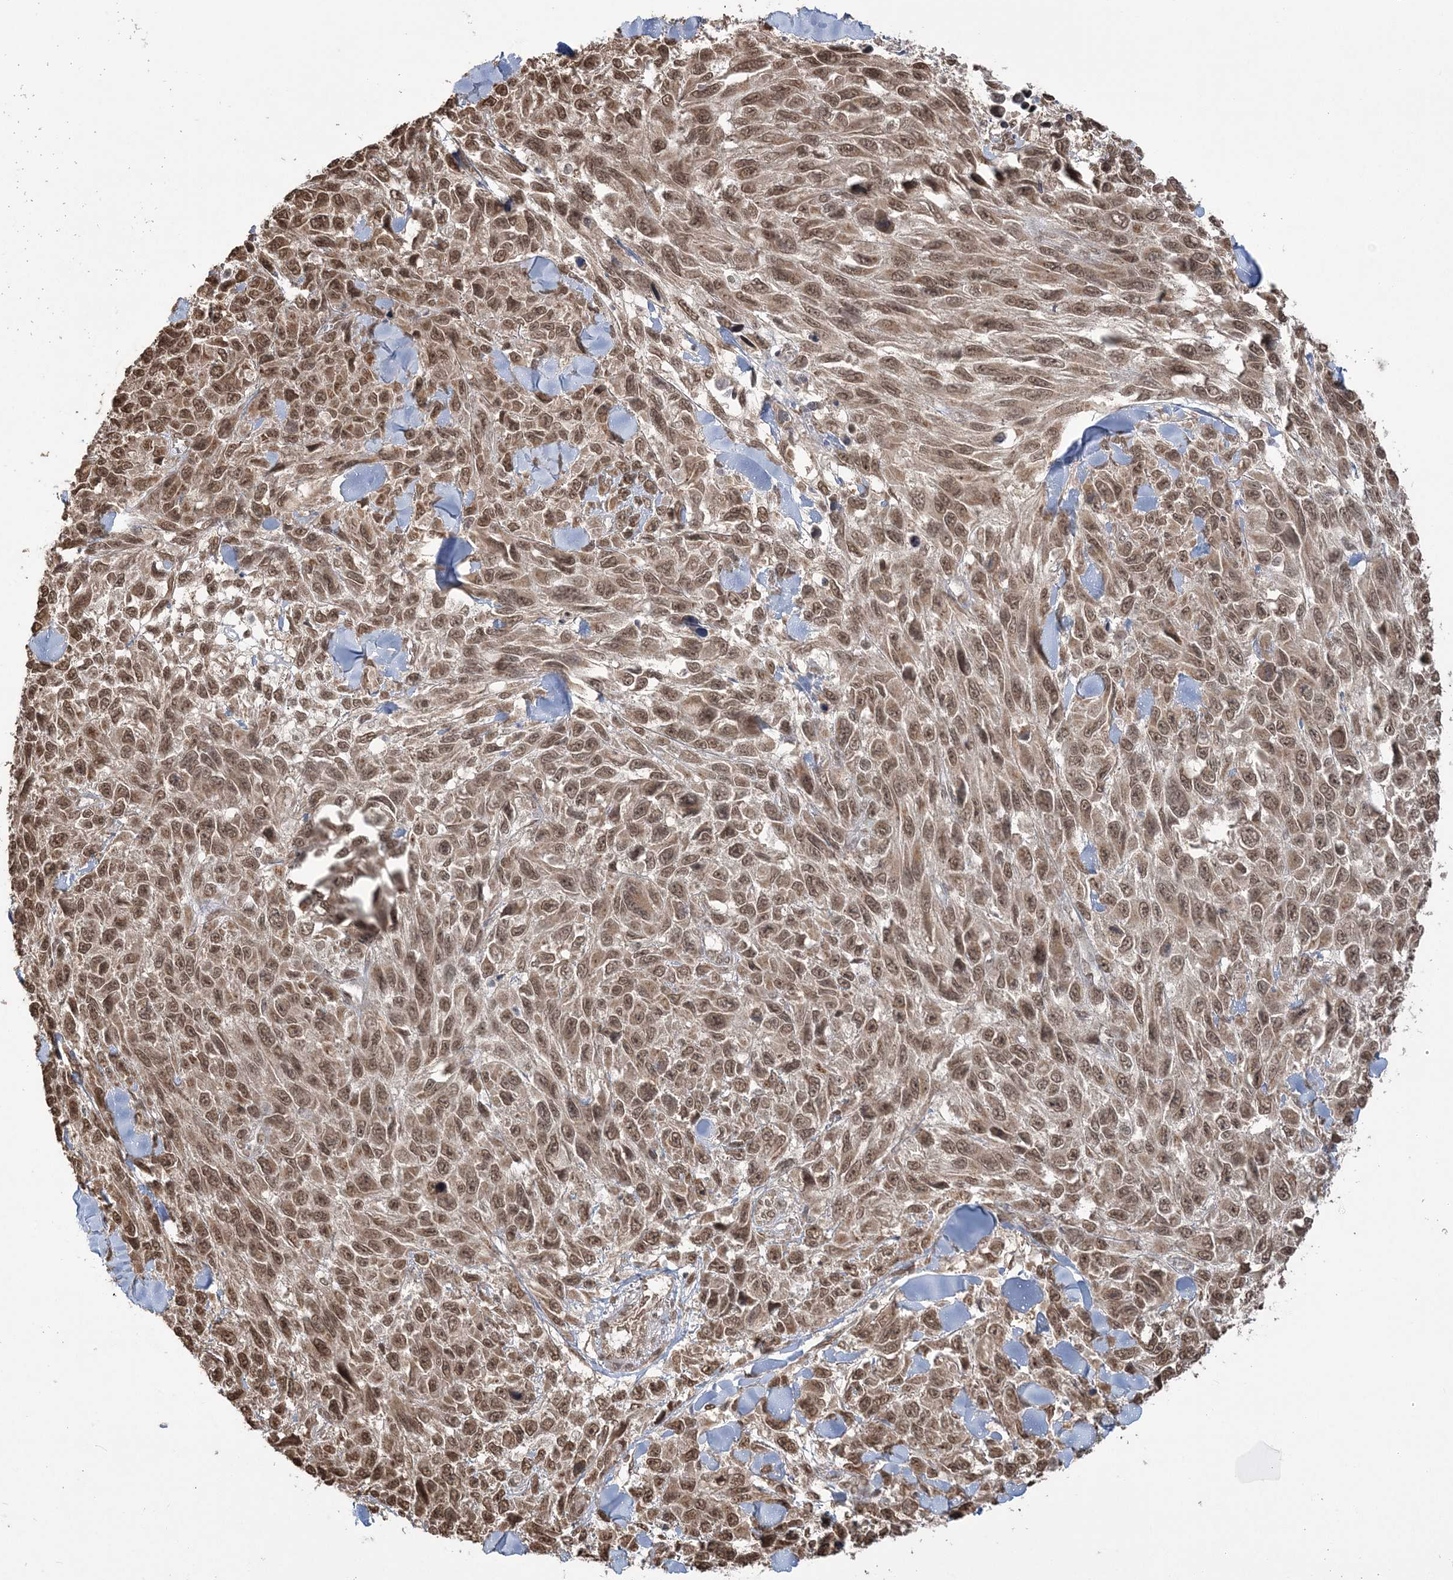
{"staining": {"intensity": "moderate", "quantity": ">75%", "location": "nuclear"}, "tissue": "melanoma", "cell_type": "Tumor cells", "image_type": "cancer", "snomed": [{"axis": "morphology", "description": "Malignant melanoma, NOS"}, {"axis": "topography", "description": "Skin"}], "caption": "A medium amount of moderate nuclear positivity is identified in about >75% of tumor cells in melanoma tissue.", "gene": "ZNF839", "patient": {"sex": "female", "age": 96}}